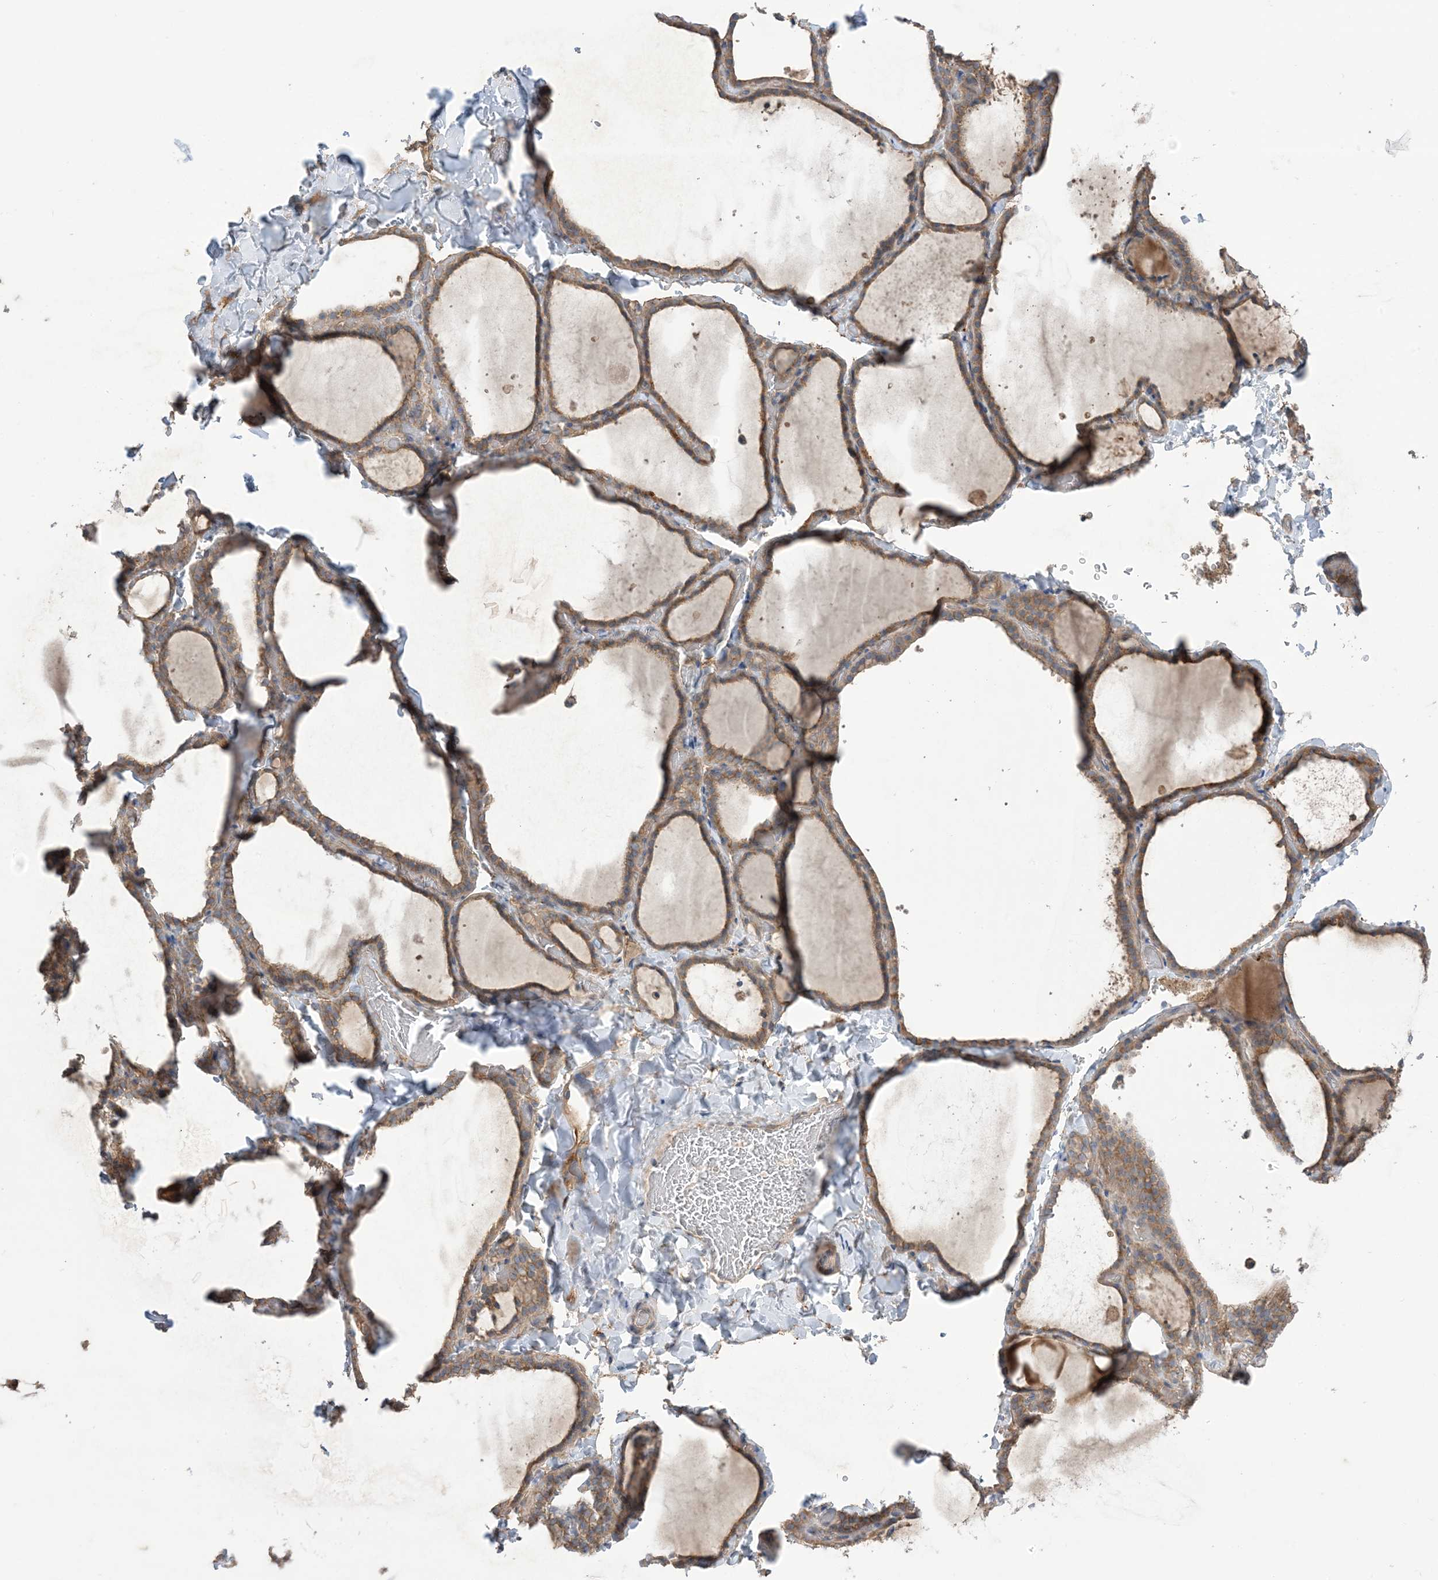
{"staining": {"intensity": "moderate", "quantity": "25%-75%", "location": "cytoplasmic/membranous"}, "tissue": "thyroid gland", "cell_type": "Glandular cells", "image_type": "normal", "snomed": [{"axis": "morphology", "description": "Normal tissue, NOS"}, {"axis": "topography", "description": "Thyroid gland"}], "caption": "Thyroid gland stained with DAB (3,3'-diaminobenzidine) immunohistochemistry shows medium levels of moderate cytoplasmic/membranous positivity in approximately 25%-75% of glandular cells.", "gene": "CCNY", "patient": {"sex": "female", "age": 22}}